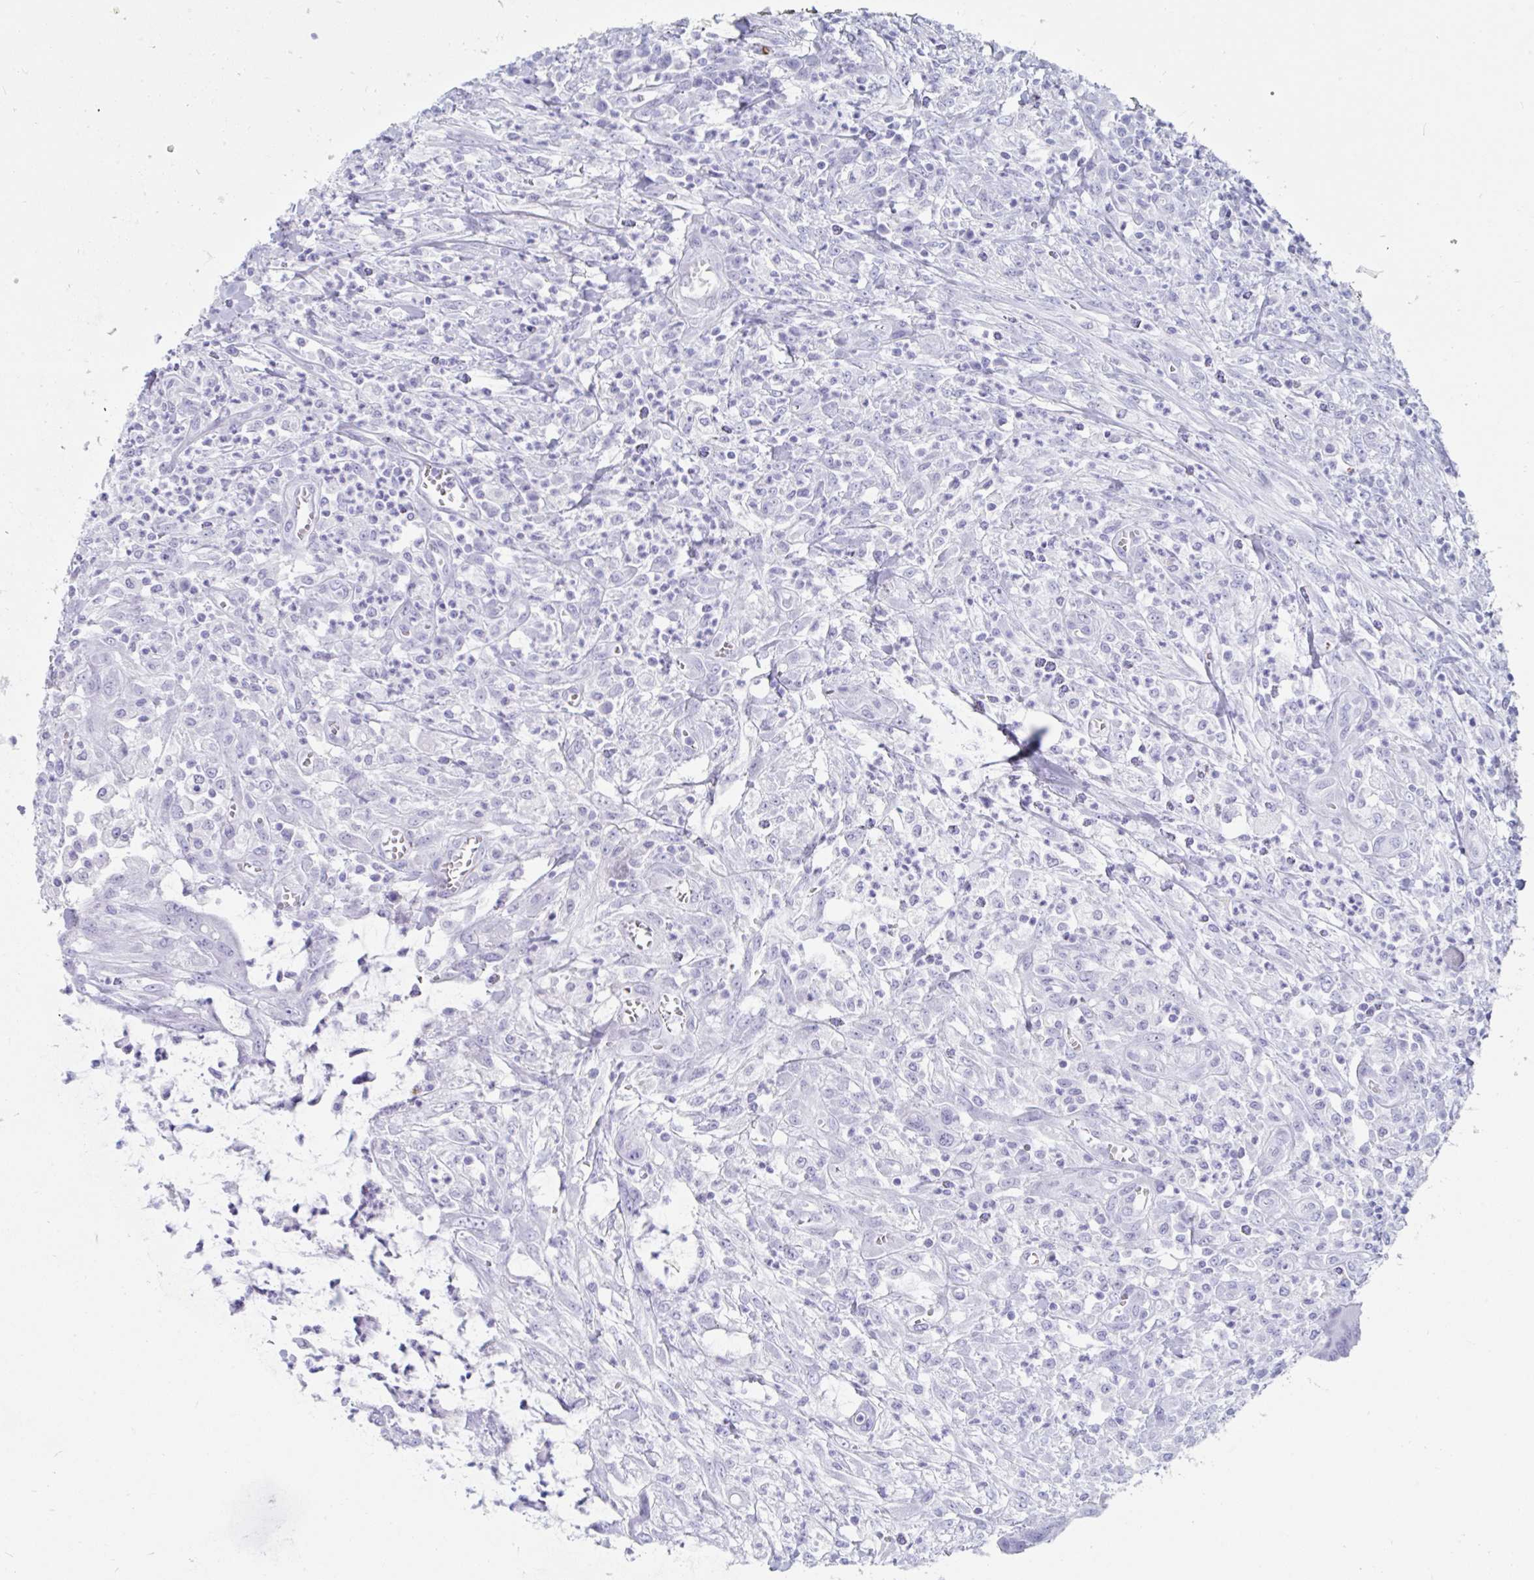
{"staining": {"intensity": "negative", "quantity": "none", "location": "none"}, "tissue": "colorectal cancer", "cell_type": "Tumor cells", "image_type": "cancer", "snomed": [{"axis": "morphology", "description": "Adenocarcinoma, NOS"}, {"axis": "topography", "description": "Colon"}], "caption": "Human colorectal adenocarcinoma stained for a protein using immunohistochemistry shows no staining in tumor cells.", "gene": "GKN2", "patient": {"sex": "male", "age": 65}}